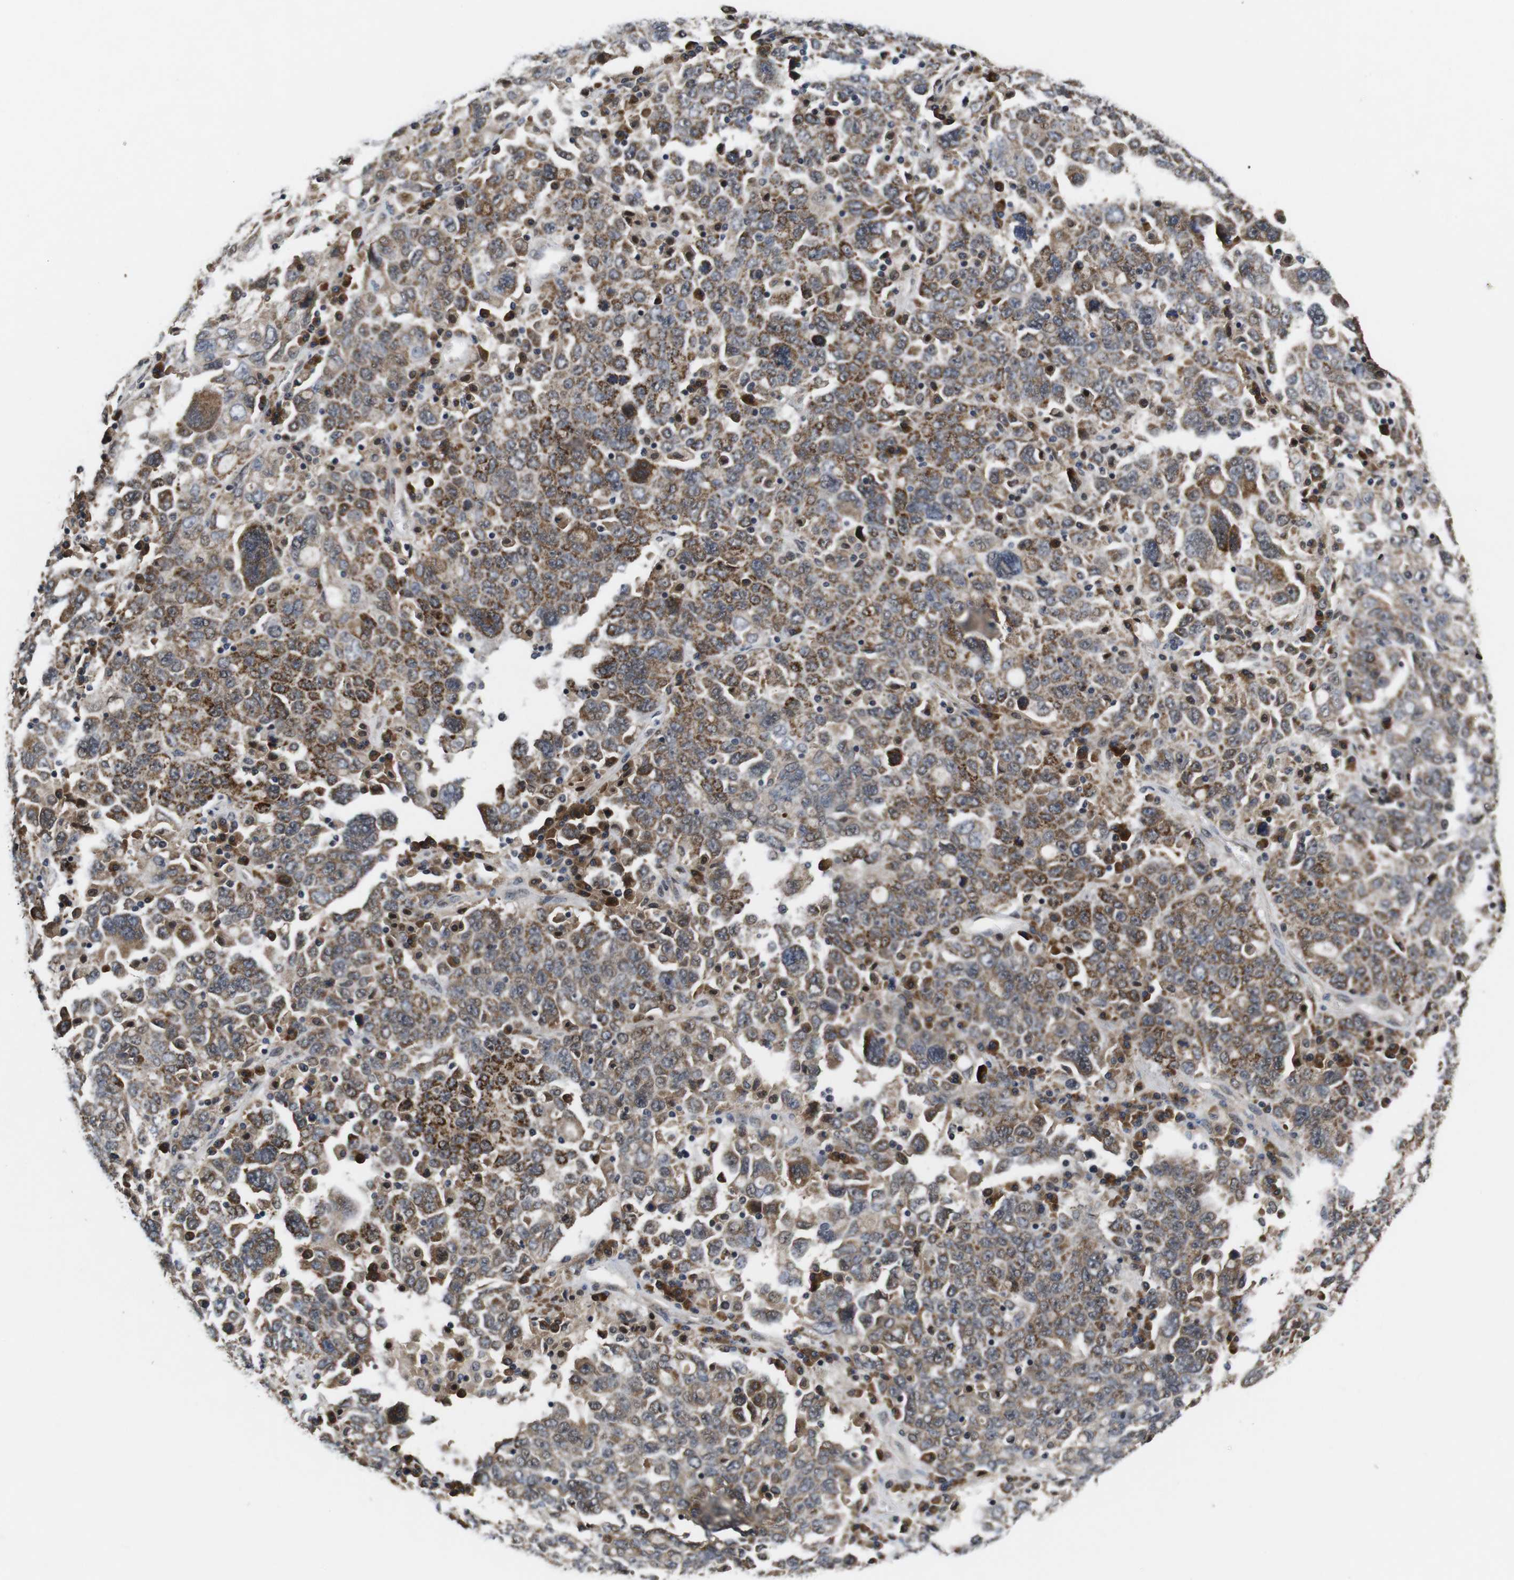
{"staining": {"intensity": "moderate", "quantity": ">75%", "location": "cytoplasmic/membranous"}, "tissue": "ovarian cancer", "cell_type": "Tumor cells", "image_type": "cancer", "snomed": [{"axis": "morphology", "description": "Carcinoma, endometroid"}, {"axis": "topography", "description": "Ovary"}], "caption": "About >75% of tumor cells in ovarian cancer exhibit moderate cytoplasmic/membranous protein staining as visualized by brown immunohistochemical staining.", "gene": "ZBTB46", "patient": {"sex": "female", "age": 62}}